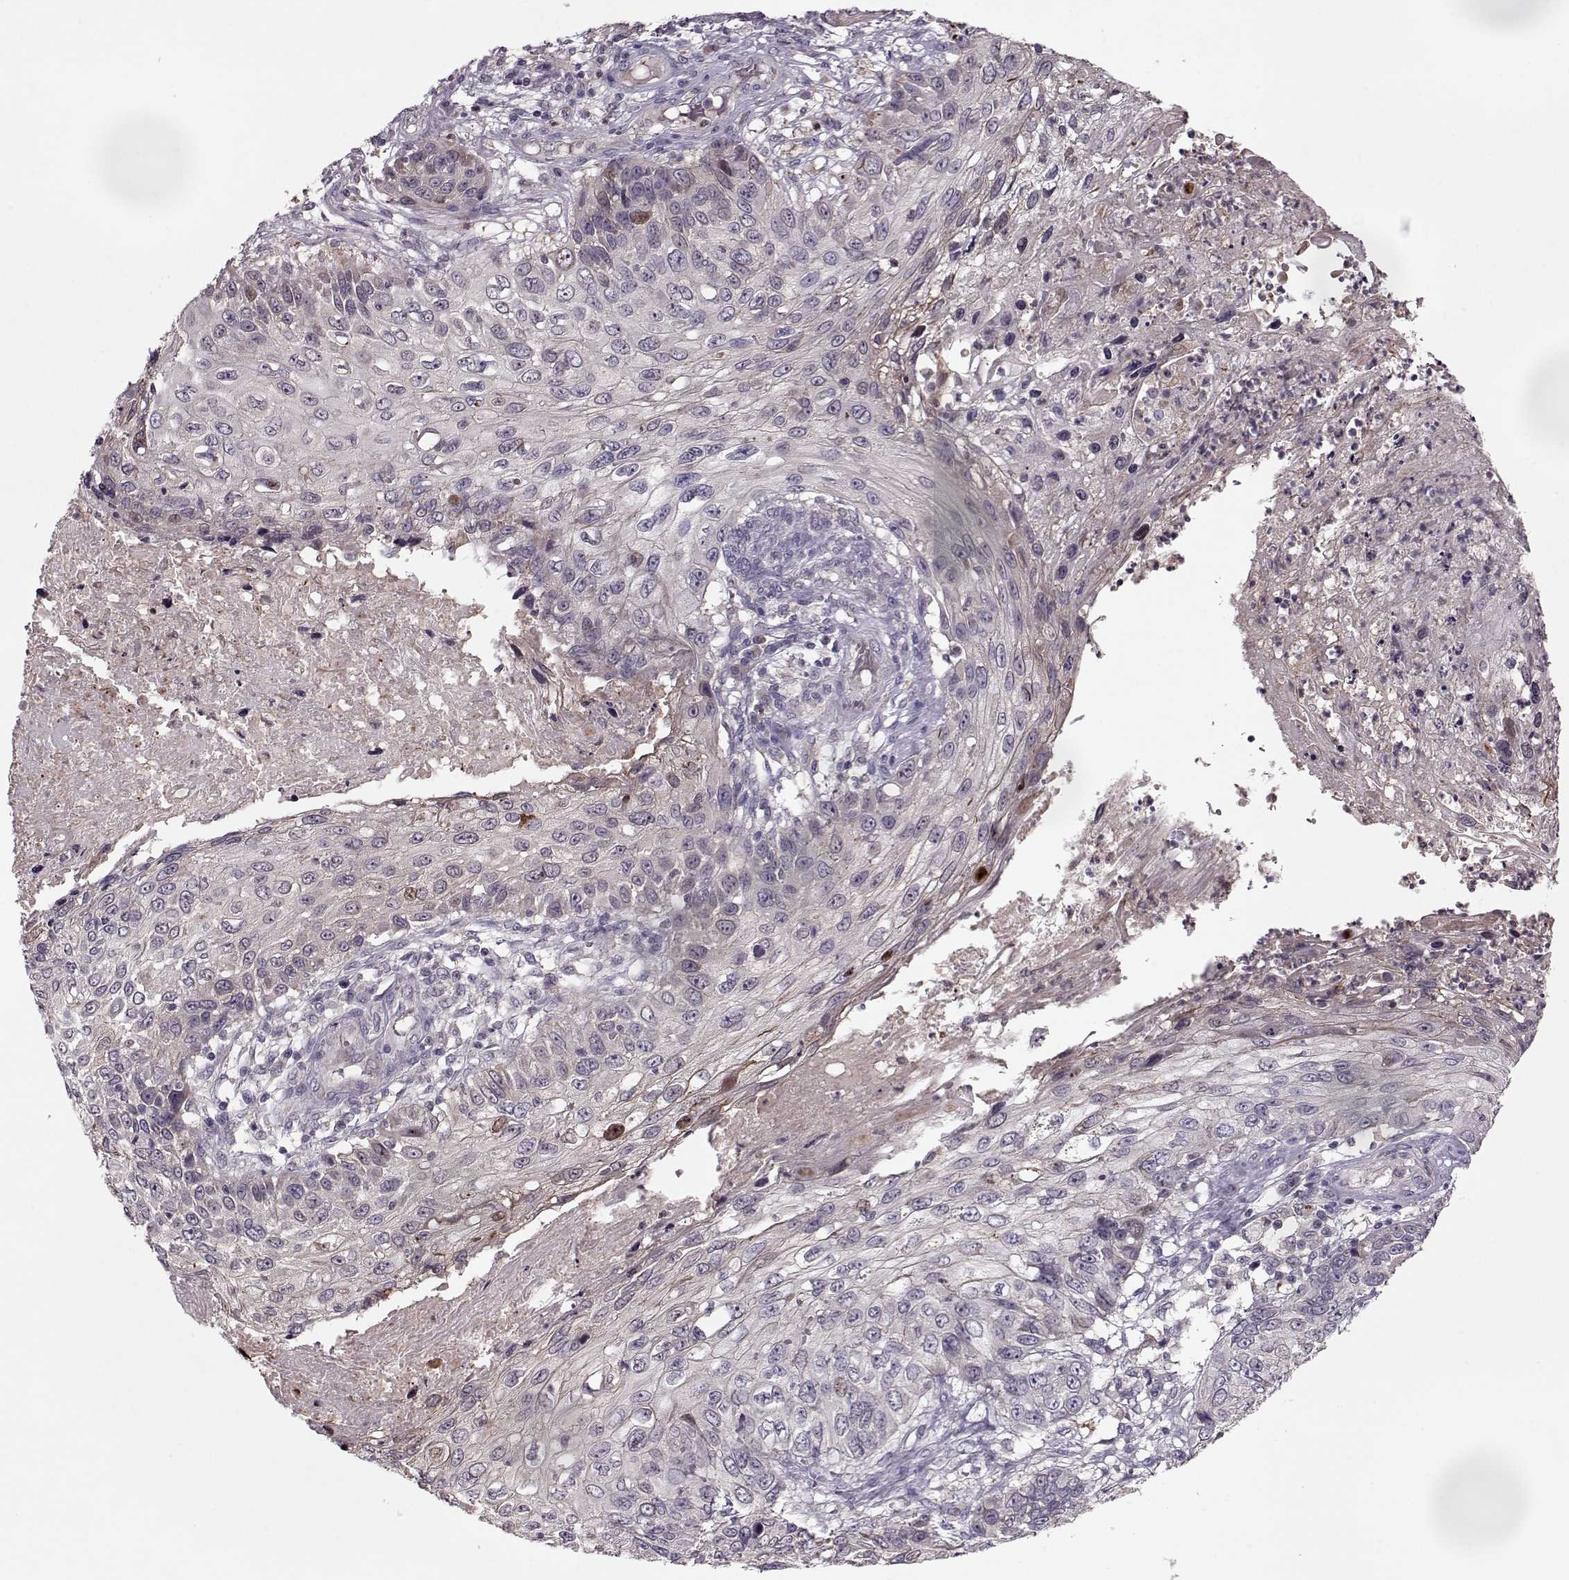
{"staining": {"intensity": "negative", "quantity": "none", "location": "none"}, "tissue": "skin cancer", "cell_type": "Tumor cells", "image_type": "cancer", "snomed": [{"axis": "morphology", "description": "Squamous cell carcinoma, NOS"}, {"axis": "topography", "description": "Skin"}], "caption": "A micrograph of skin cancer stained for a protein shows no brown staining in tumor cells.", "gene": "ACOT11", "patient": {"sex": "male", "age": 92}}